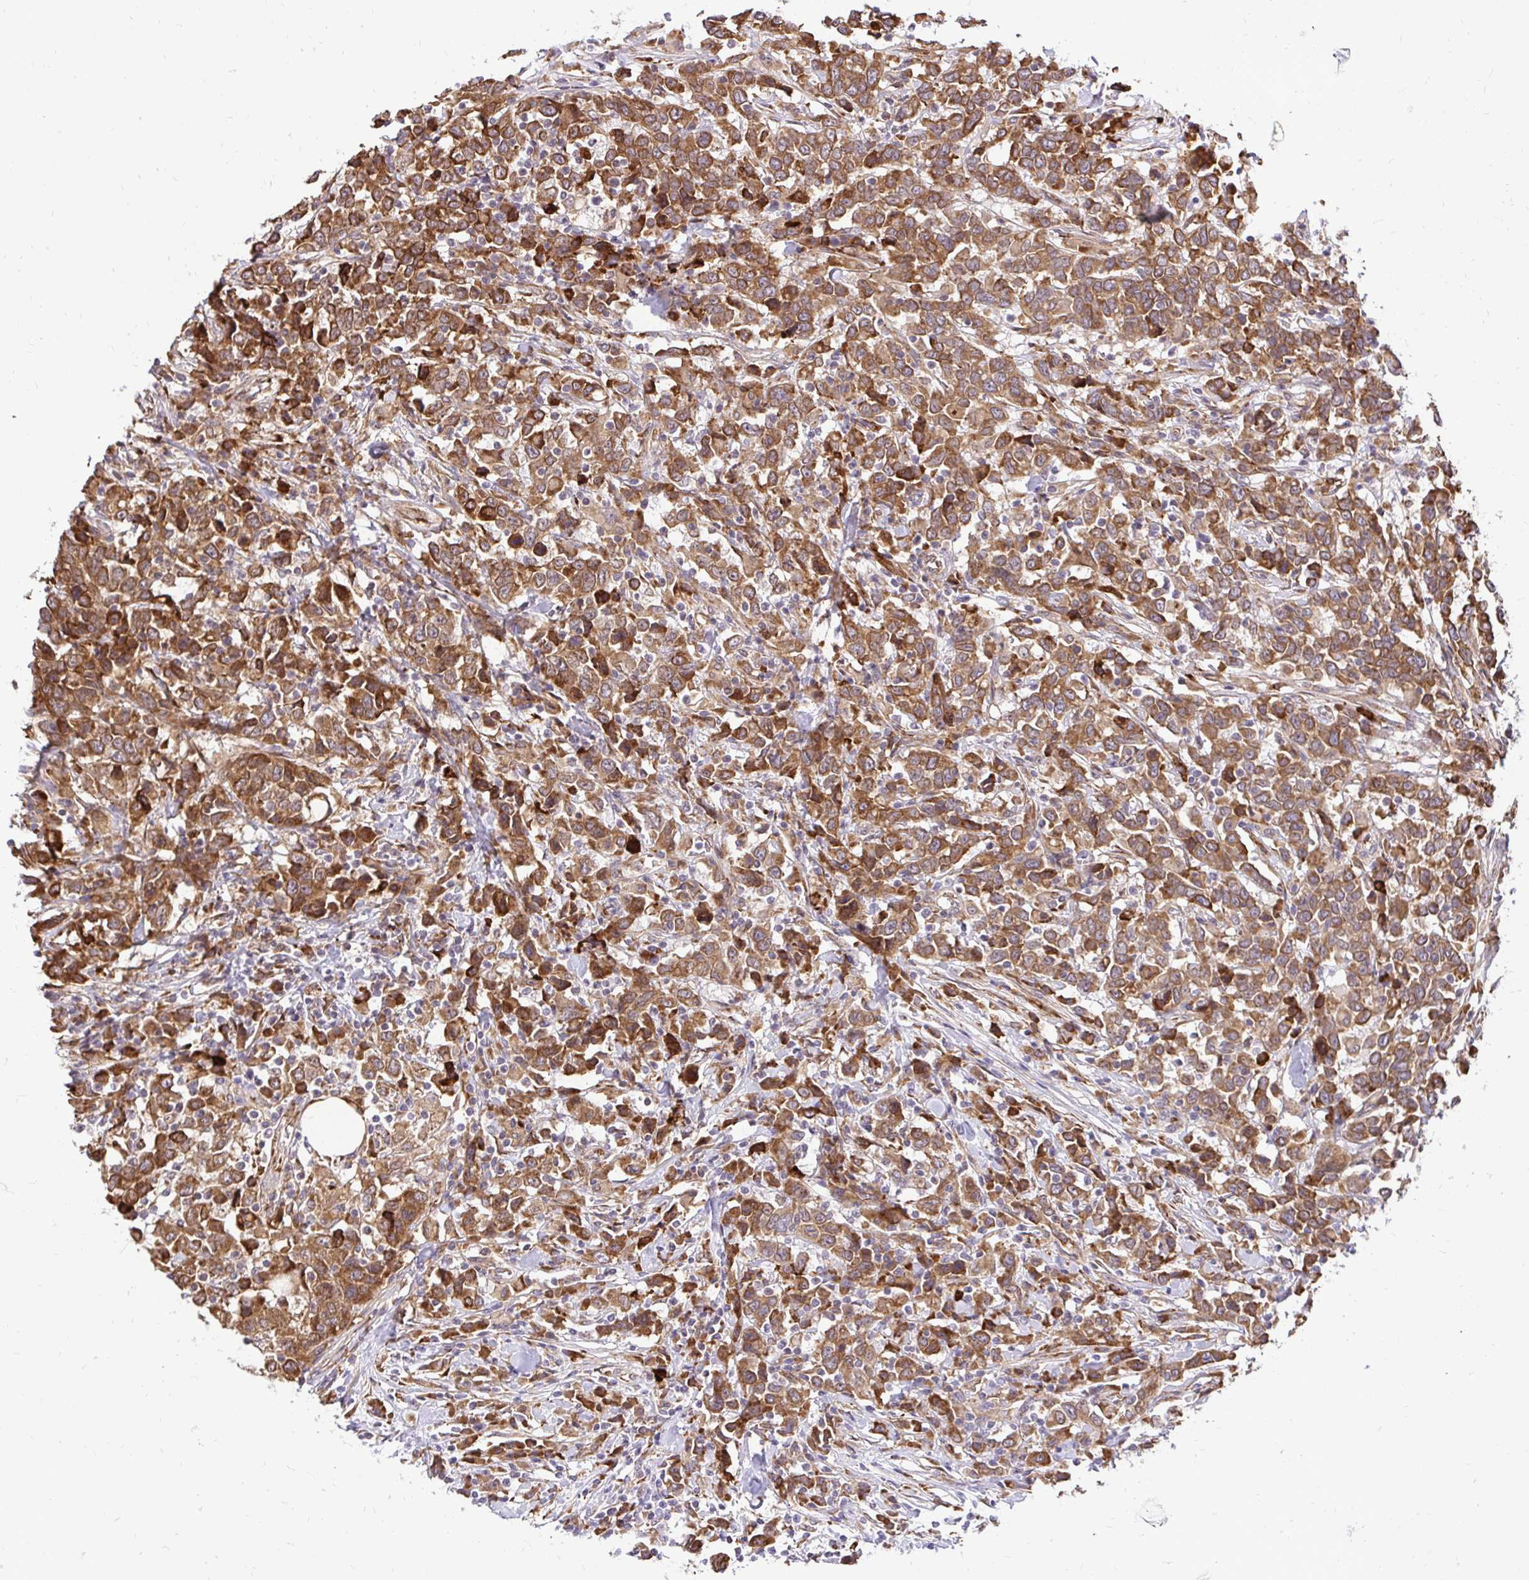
{"staining": {"intensity": "strong", "quantity": ">75%", "location": "cytoplasmic/membranous"}, "tissue": "urothelial cancer", "cell_type": "Tumor cells", "image_type": "cancer", "snomed": [{"axis": "morphology", "description": "Urothelial carcinoma, High grade"}, {"axis": "topography", "description": "Urinary bladder"}], "caption": "High-power microscopy captured an immunohistochemistry (IHC) photomicrograph of high-grade urothelial carcinoma, revealing strong cytoplasmic/membranous staining in about >75% of tumor cells.", "gene": "NAALAD2", "patient": {"sex": "male", "age": 61}}